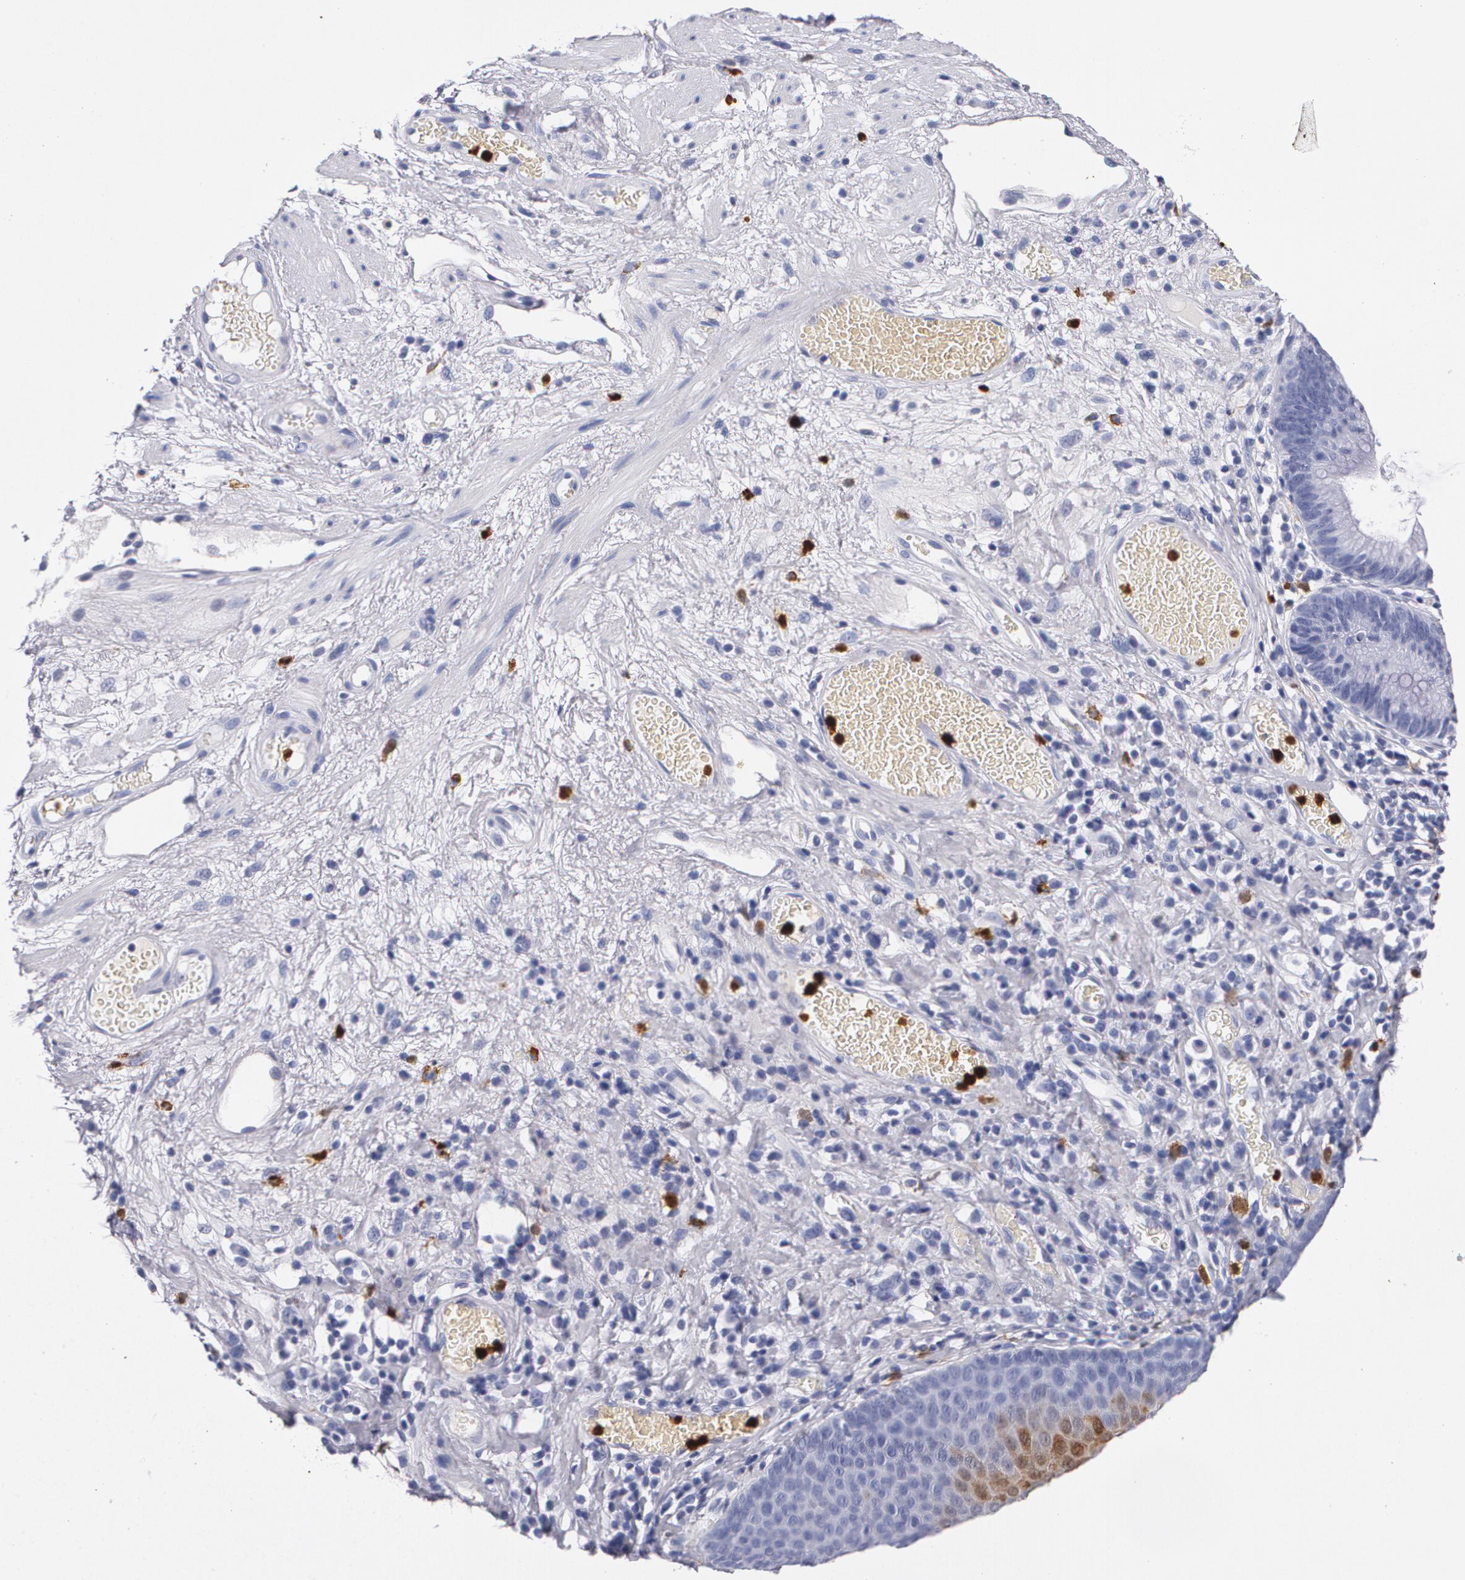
{"staining": {"intensity": "strong", "quantity": ">75%", "location": "cytoplasmic/membranous"}, "tissue": "skin", "cell_type": "Epidermal cells", "image_type": "normal", "snomed": [{"axis": "morphology", "description": "Normal tissue, NOS"}, {"axis": "morphology", "description": "Hemorrhoids"}, {"axis": "morphology", "description": "Inflammation, NOS"}, {"axis": "topography", "description": "Anal"}], "caption": "High-power microscopy captured an IHC micrograph of benign skin, revealing strong cytoplasmic/membranous positivity in about >75% of epidermal cells. (IHC, brightfield microscopy, high magnification).", "gene": "S100A8", "patient": {"sex": "male", "age": 60}}